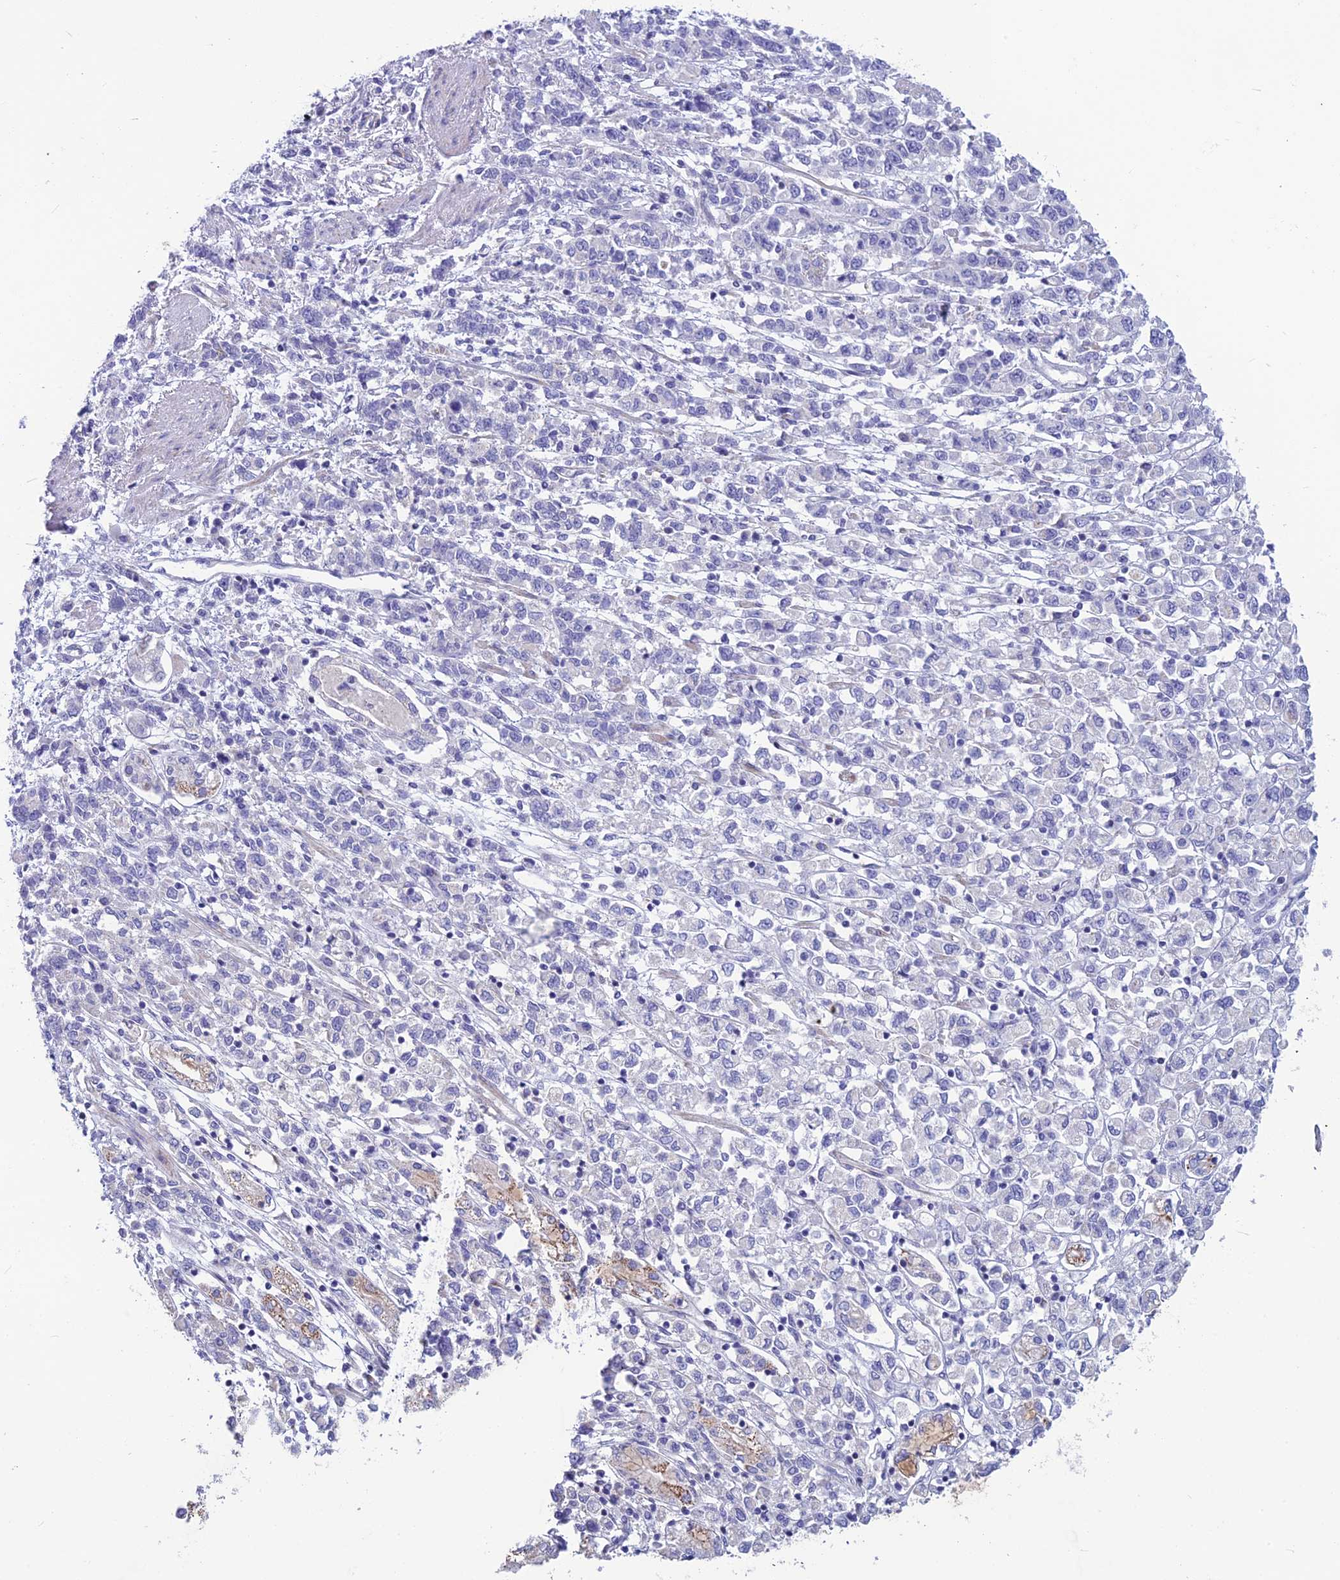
{"staining": {"intensity": "negative", "quantity": "none", "location": "none"}, "tissue": "stomach cancer", "cell_type": "Tumor cells", "image_type": "cancer", "snomed": [{"axis": "morphology", "description": "Adenocarcinoma, NOS"}, {"axis": "topography", "description": "Stomach"}], "caption": "Tumor cells show no significant protein expression in stomach adenocarcinoma.", "gene": "POMGNT1", "patient": {"sex": "female", "age": 76}}